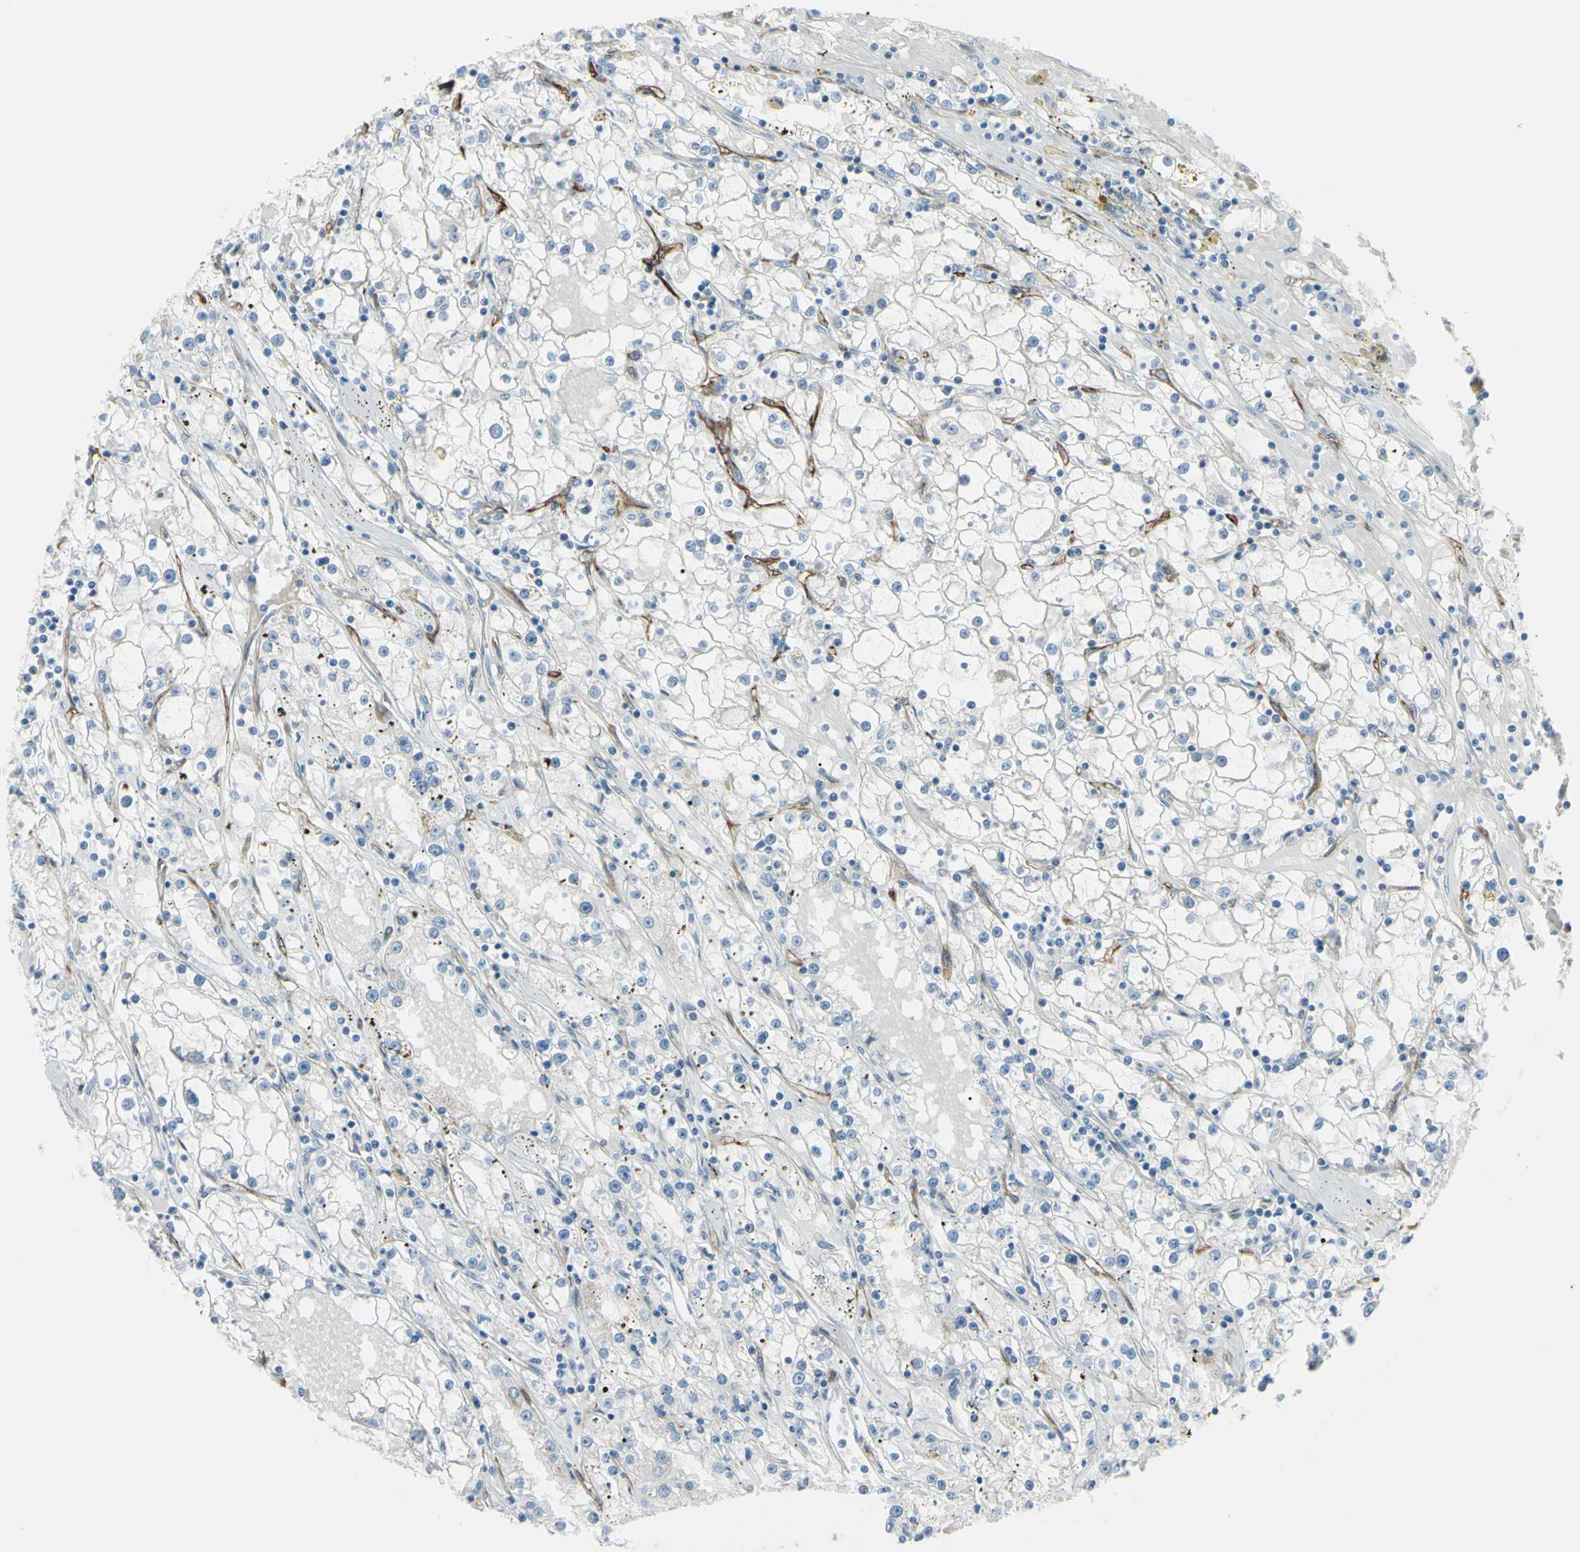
{"staining": {"intensity": "negative", "quantity": "none", "location": "none"}, "tissue": "renal cancer", "cell_type": "Tumor cells", "image_type": "cancer", "snomed": [{"axis": "morphology", "description": "Adenocarcinoma, NOS"}, {"axis": "topography", "description": "Kidney"}], "caption": "This is an immunohistochemistry micrograph of human renal cancer. There is no expression in tumor cells.", "gene": "FOLH1", "patient": {"sex": "male", "age": 56}}